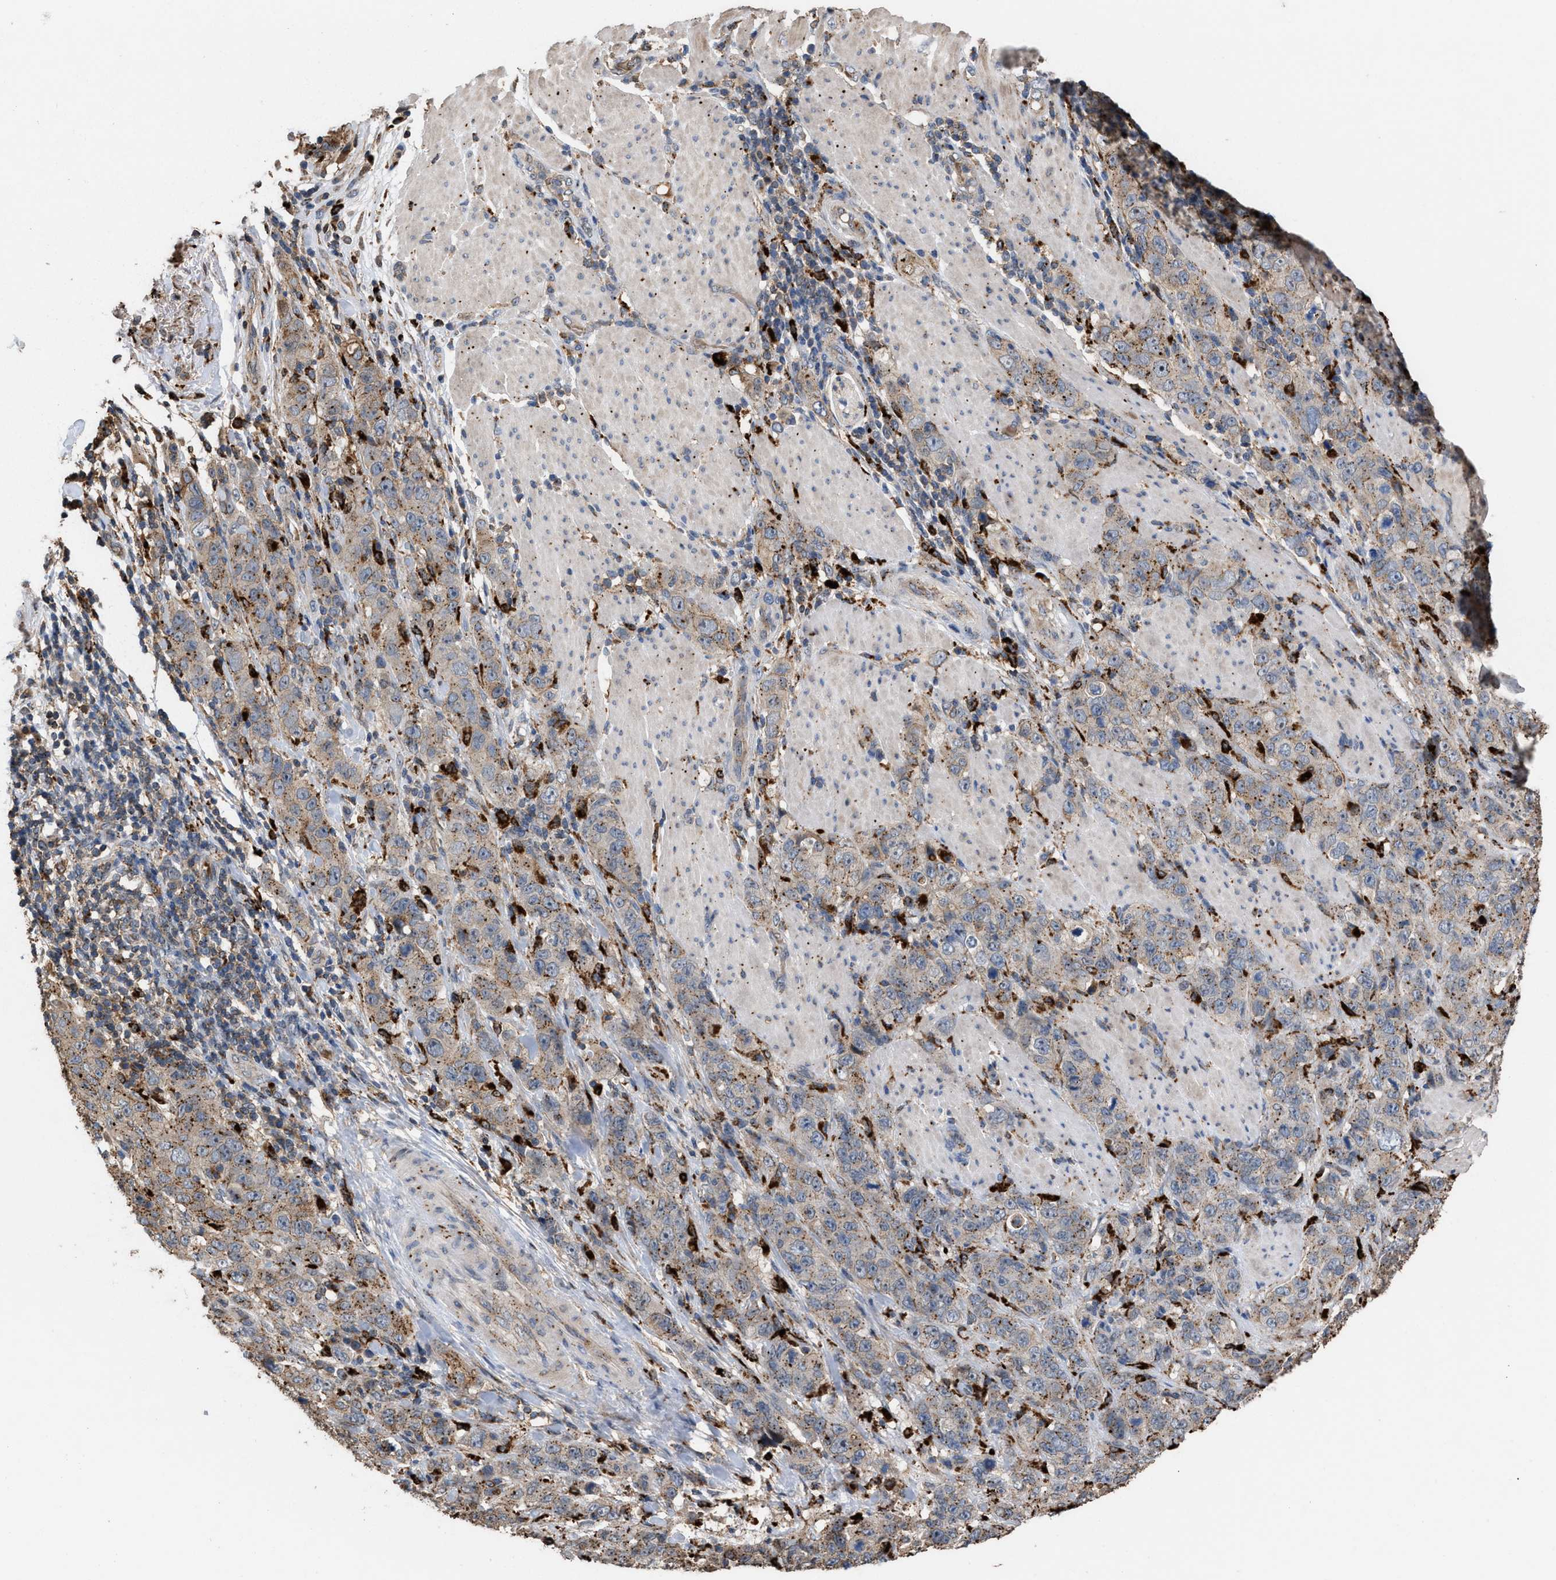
{"staining": {"intensity": "weak", "quantity": ">75%", "location": "cytoplasmic/membranous"}, "tissue": "stomach cancer", "cell_type": "Tumor cells", "image_type": "cancer", "snomed": [{"axis": "morphology", "description": "Adenocarcinoma, NOS"}, {"axis": "topography", "description": "Stomach"}], "caption": "DAB (3,3'-diaminobenzidine) immunohistochemical staining of stomach cancer shows weak cytoplasmic/membranous protein staining in about >75% of tumor cells.", "gene": "ELMO3", "patient": {"sex": "male", "age": 48}}